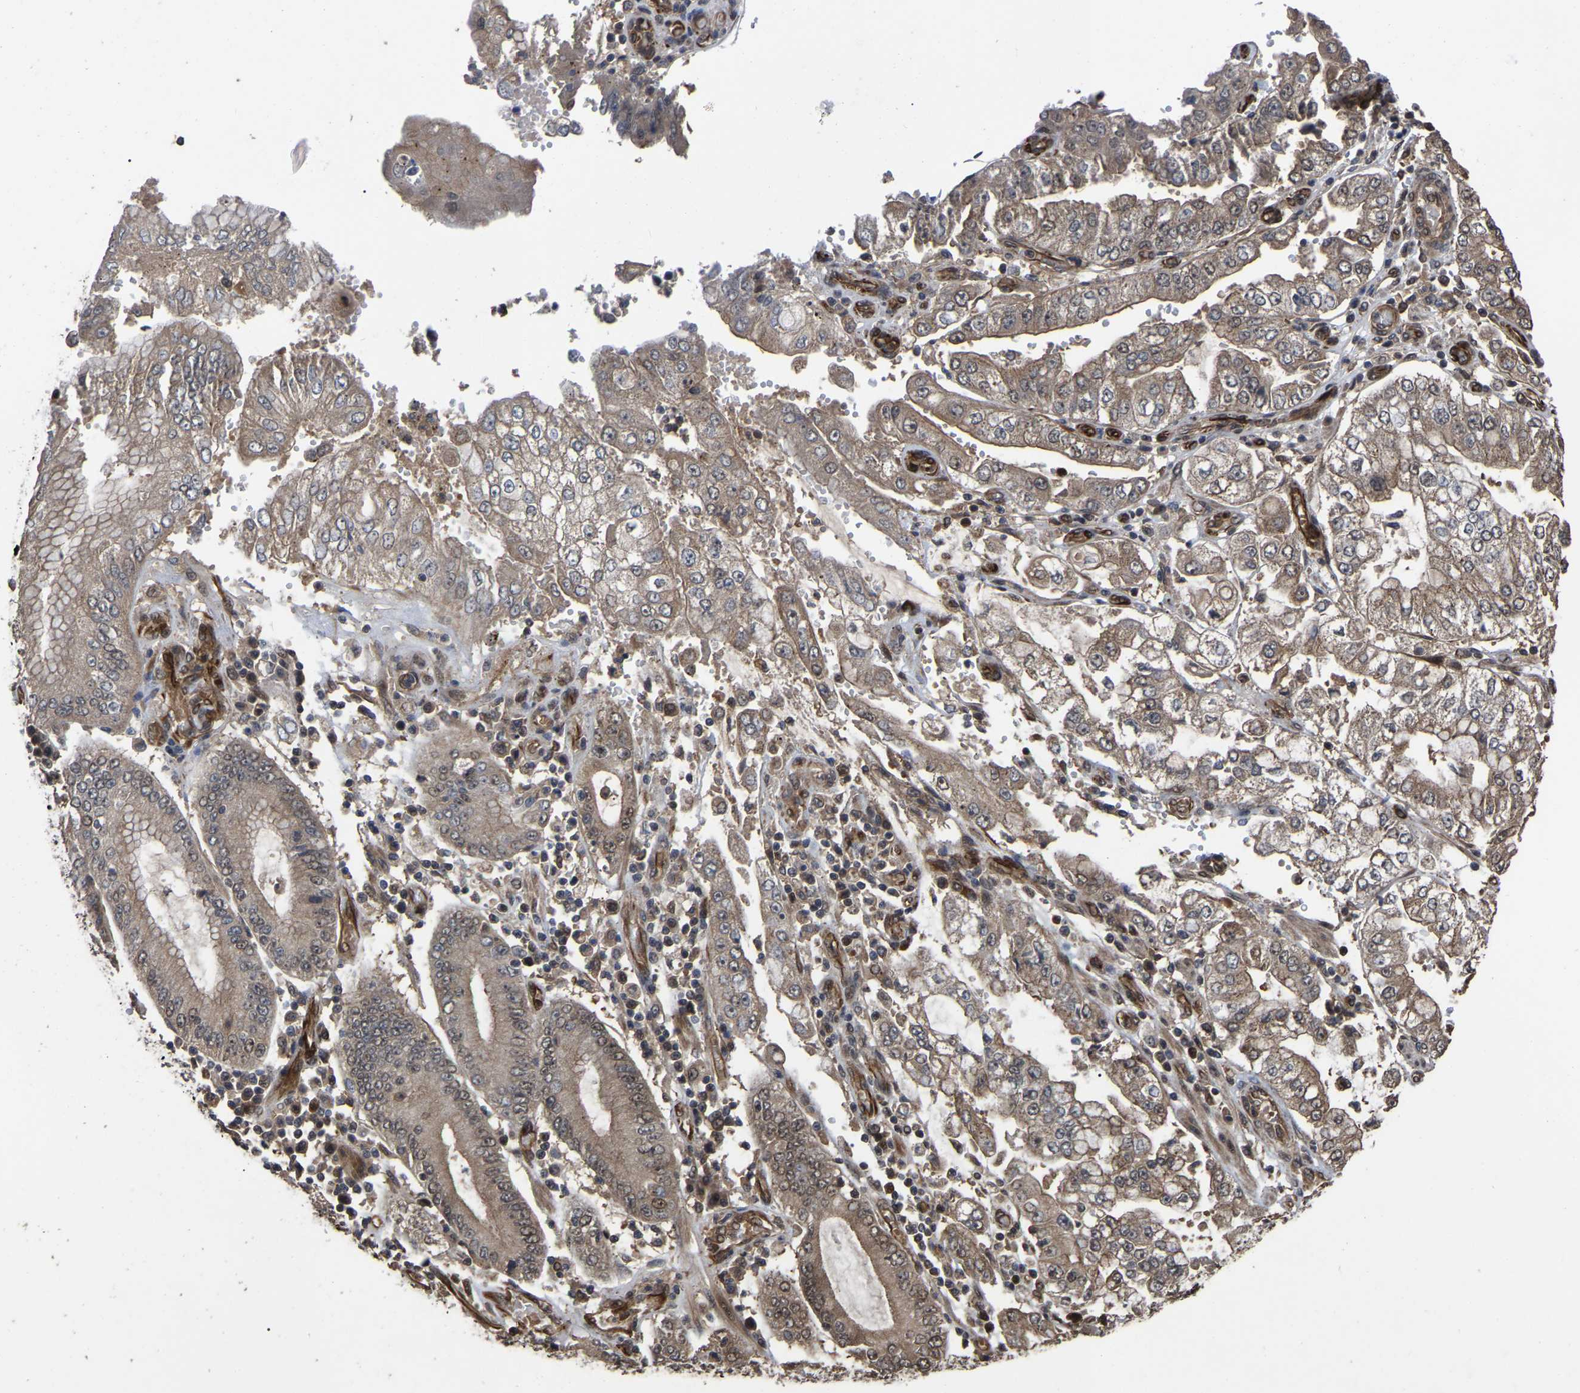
{"staining": {"intensity": "weak", "quantity": ">75%", "location": "cytoplasmic/membranous"}, "tissue": "stomach cancer", "cell_type": "Tumor cells", "image_type": "cancer", "snomed": [{"axis": "morphology", "description": "Adenocarcinoma, NOS"}, {"axis": "topography", "description": "Stomach"}], "caption": "Immunohistochemistry of human stomach adenocarcinoma exhibits low levels of weak cytoplasmic/membranous staining in about >75% of tumor cells.", "gene": "FAM161B", "patient": {"sex": "male", "age": 76}}